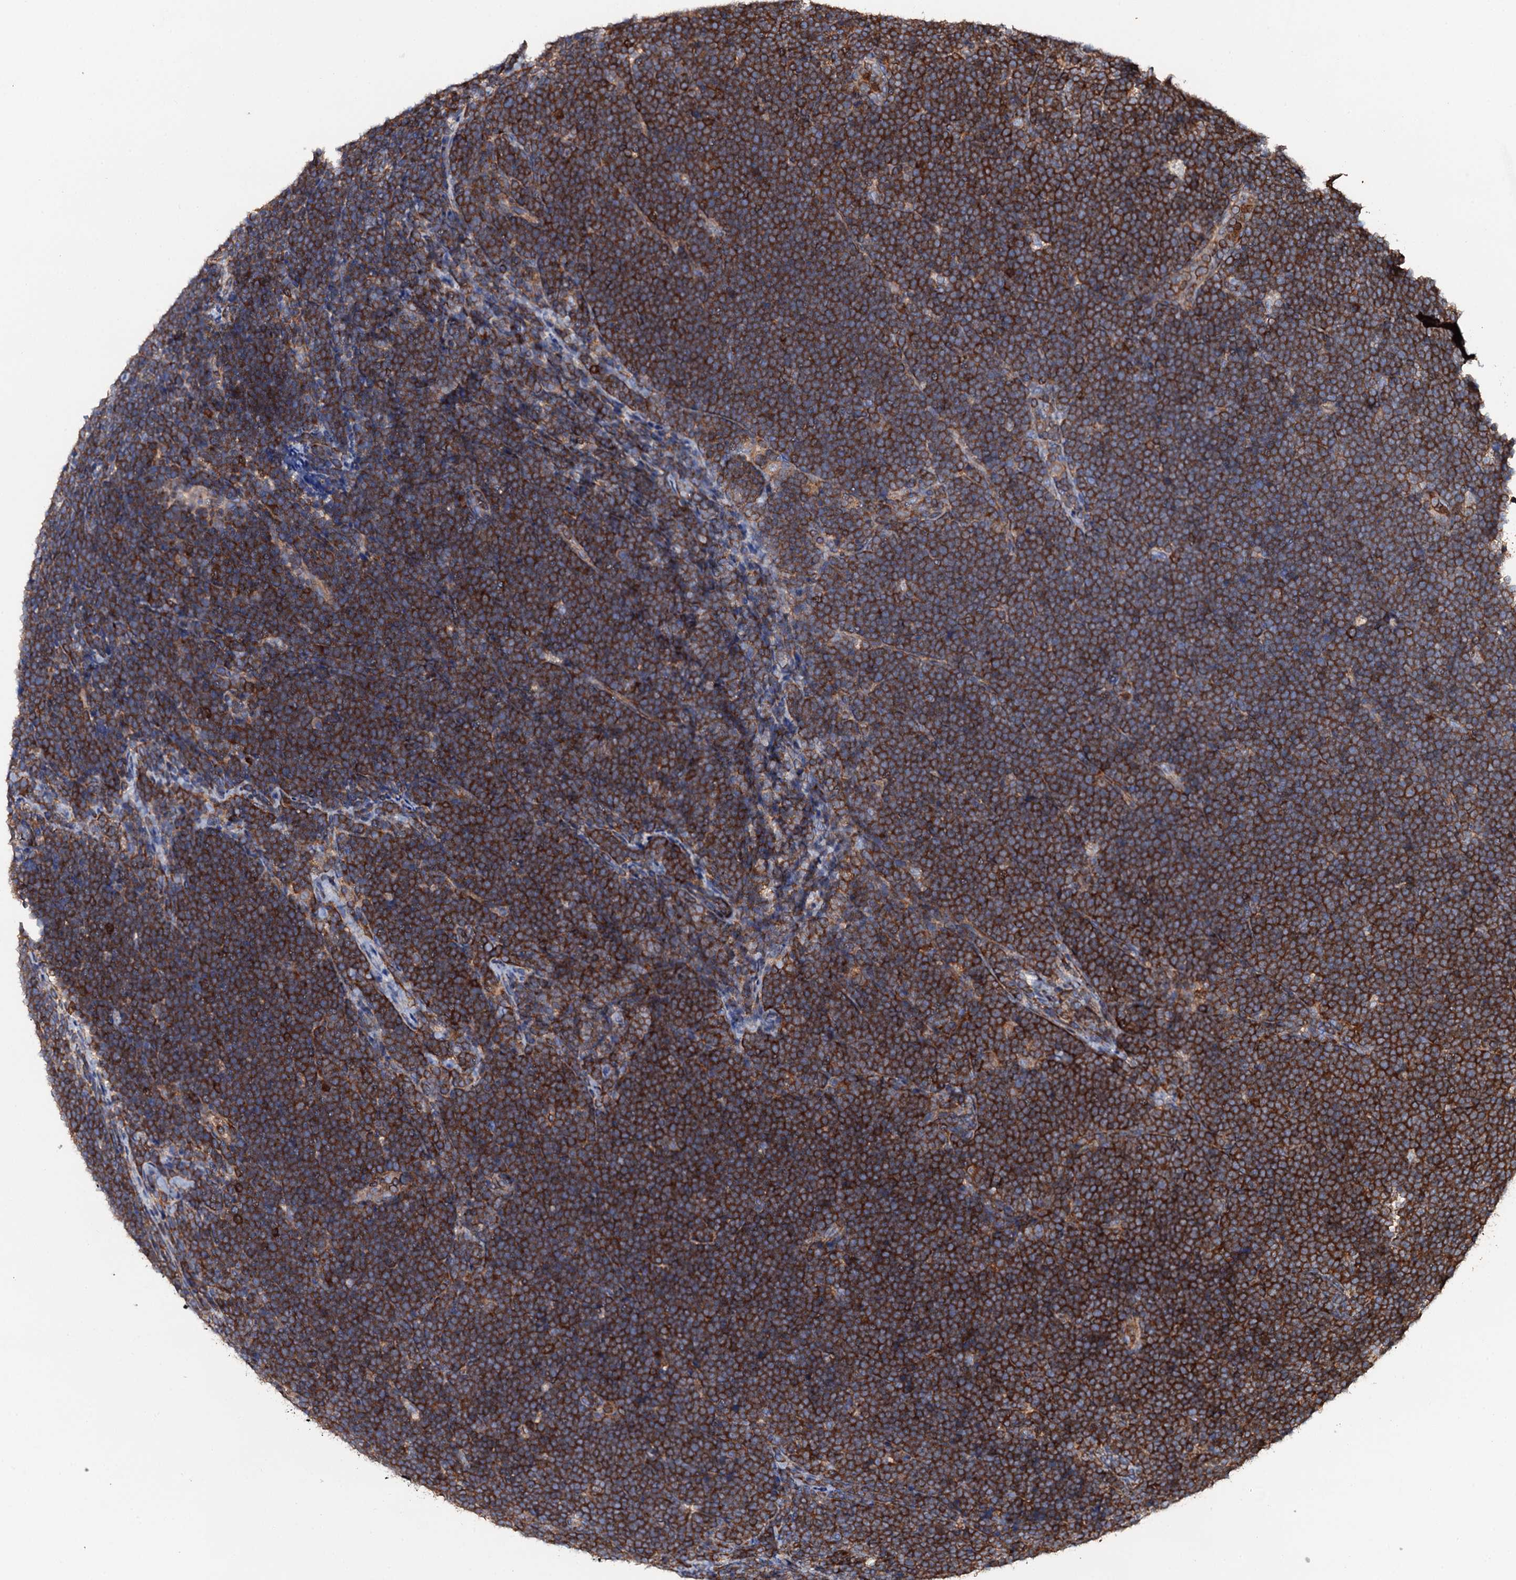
{"staining": {"intensity": "strong", "quantity": ">75%", "location": "cytoplasmic/membranous"}, "tissue": "lymphoma", "cell_type": "Tumor cells", "image_type": "cancer", "snomed": [{"axis": "morphology", "description": "Malignant lymphoma, non-Hodgkin's type, High grade"}, {"axis": "topography", "description": "Lymph node"}], "caption": "Tumor cells reveal high levels of strong cytoplasmic/membranous positivity in approximately >75% of cells in lymphoma.", "gene": "GRK2", "patient": {"sex": "male", "age": 13}}